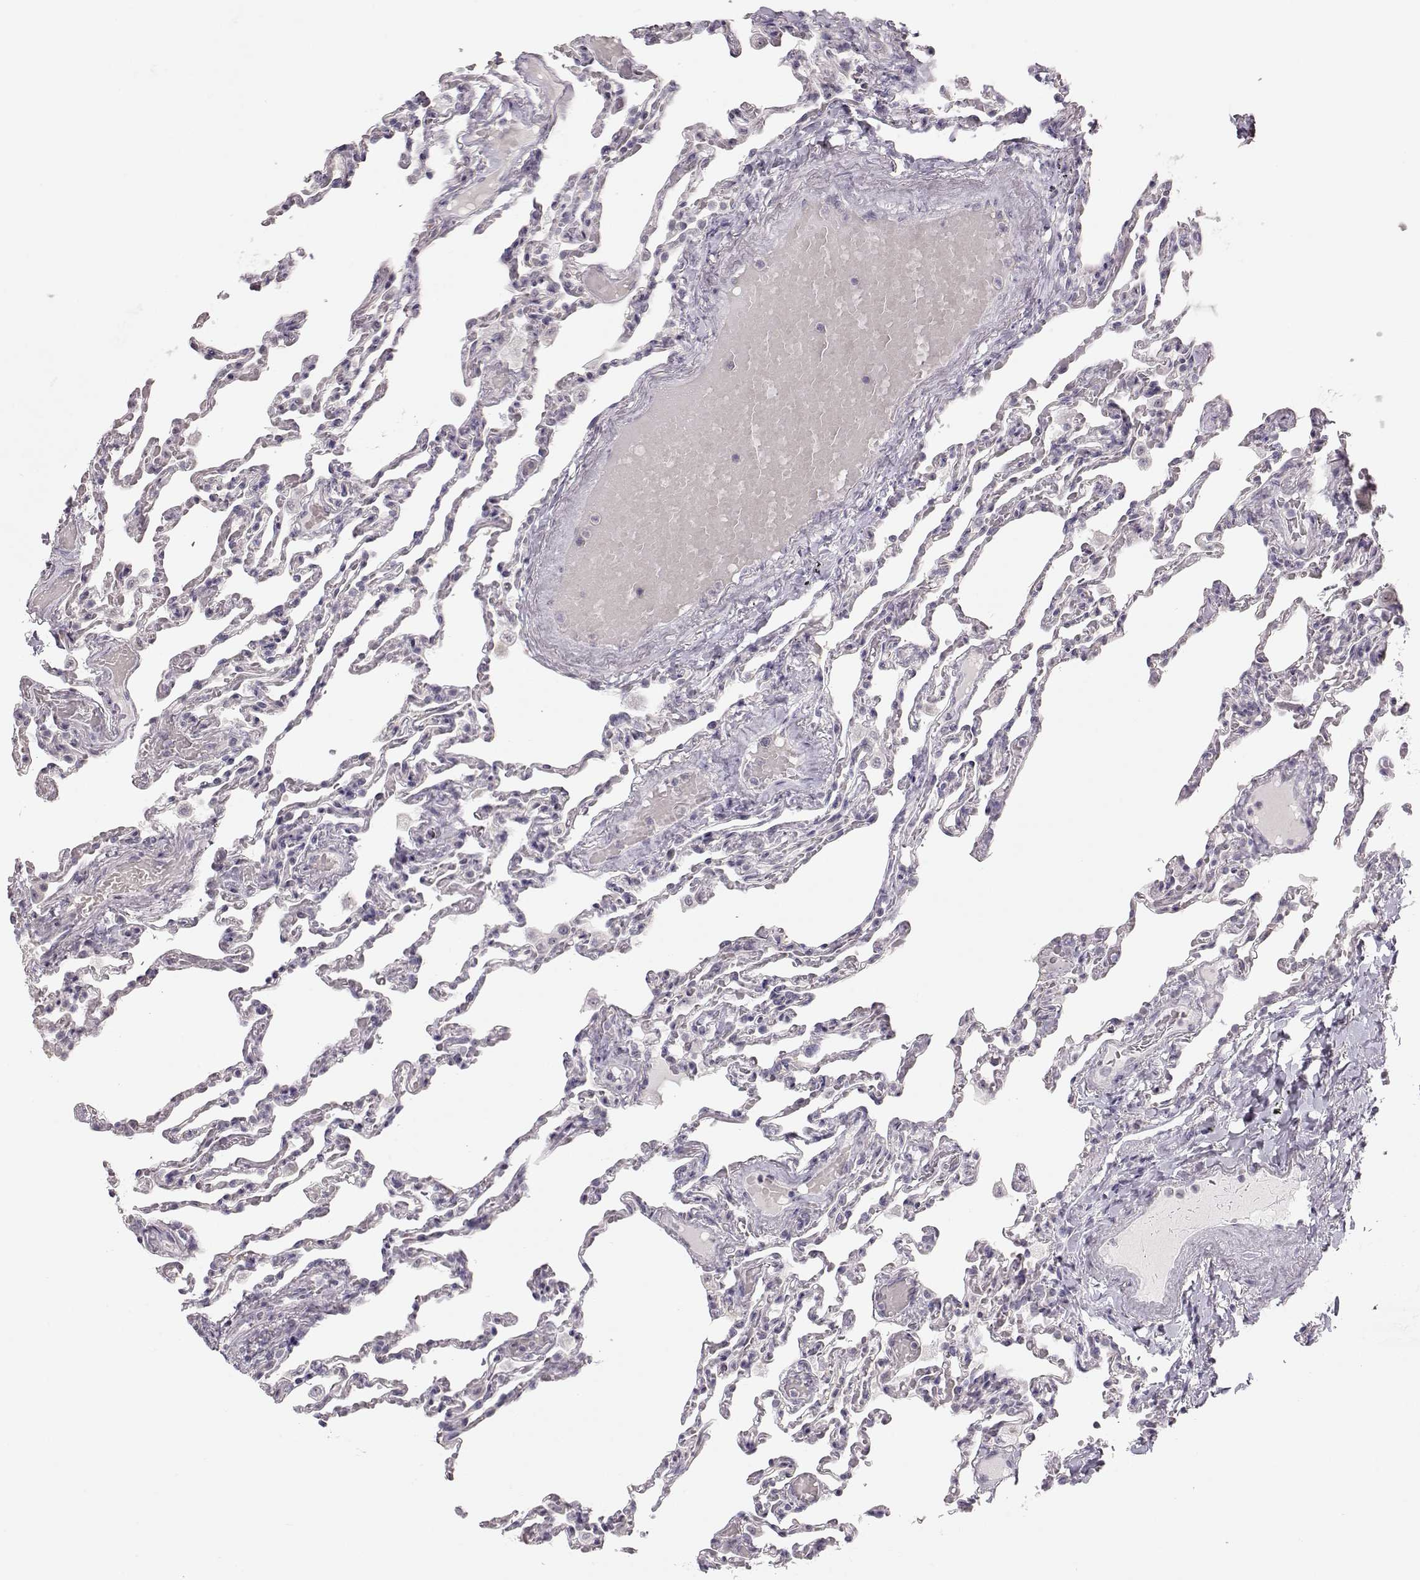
{"staining": {"intensity": "negative", "quantity": "none", "location": "none"}, "tissue": "lung", "cell_type": "Alveolar cells", "image_type": "normal", "snomed": [{"axis": "morphology", "description": "Normal tissue, NOS"}, {"axis": "topography", "description": "Lung"}], "caption": "Immunohistochemistry (IHC) micrograph of unremarkable human lung stained for a protein (brown), which demonstrates no staining in alveolar cells. The staining was performed using DAB to visualize the protein expression in brown, while the nuclei were stained in blue with hematoxylin (Magnification: 20x).", "gene": "FAM205A", "patient": {"sex": "female", "age": 43}}